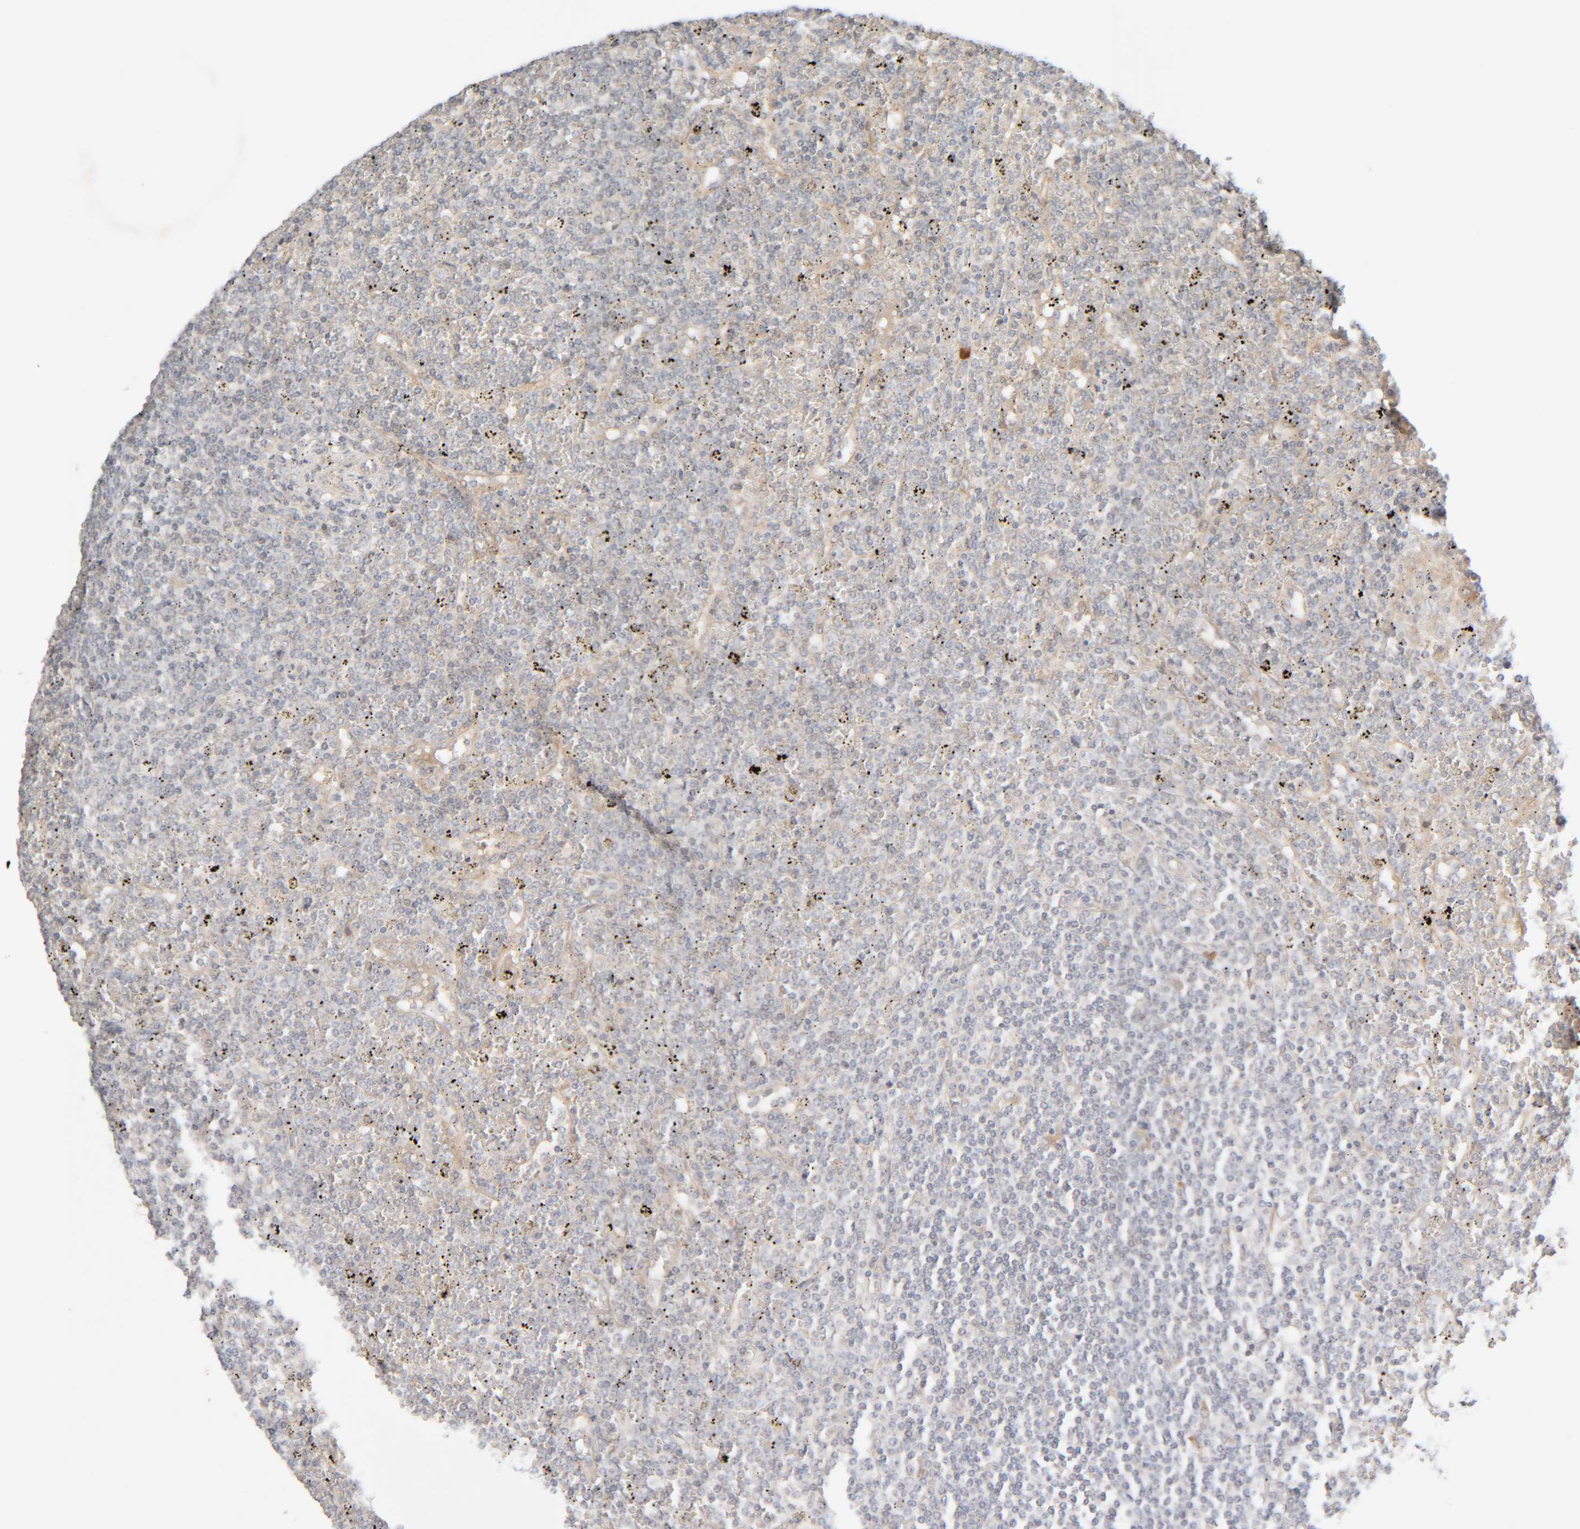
{"staining": {"intensity": "negative", "quantity": "none", "location": "none"}, "tissue": "lymphoma", "cell_type": "Tumor cells", "image_type": "cancer", "snomed": [{"axis": "morphology", "description": "Malignant lymphoma, non-Hodgkin's type, Low grade"}, {"axis": "topography", "description": "Spleen"}], "caption": "Immunohistochemical staining of human low-grade malignant lymphoma, non-Hodgkin's type demonstrates no significant staining in tumor cells. (IHC, brightfield microscopy, high magnification).", "gene": "CHKA", "patient": {"sex": "female", "age": 19}}